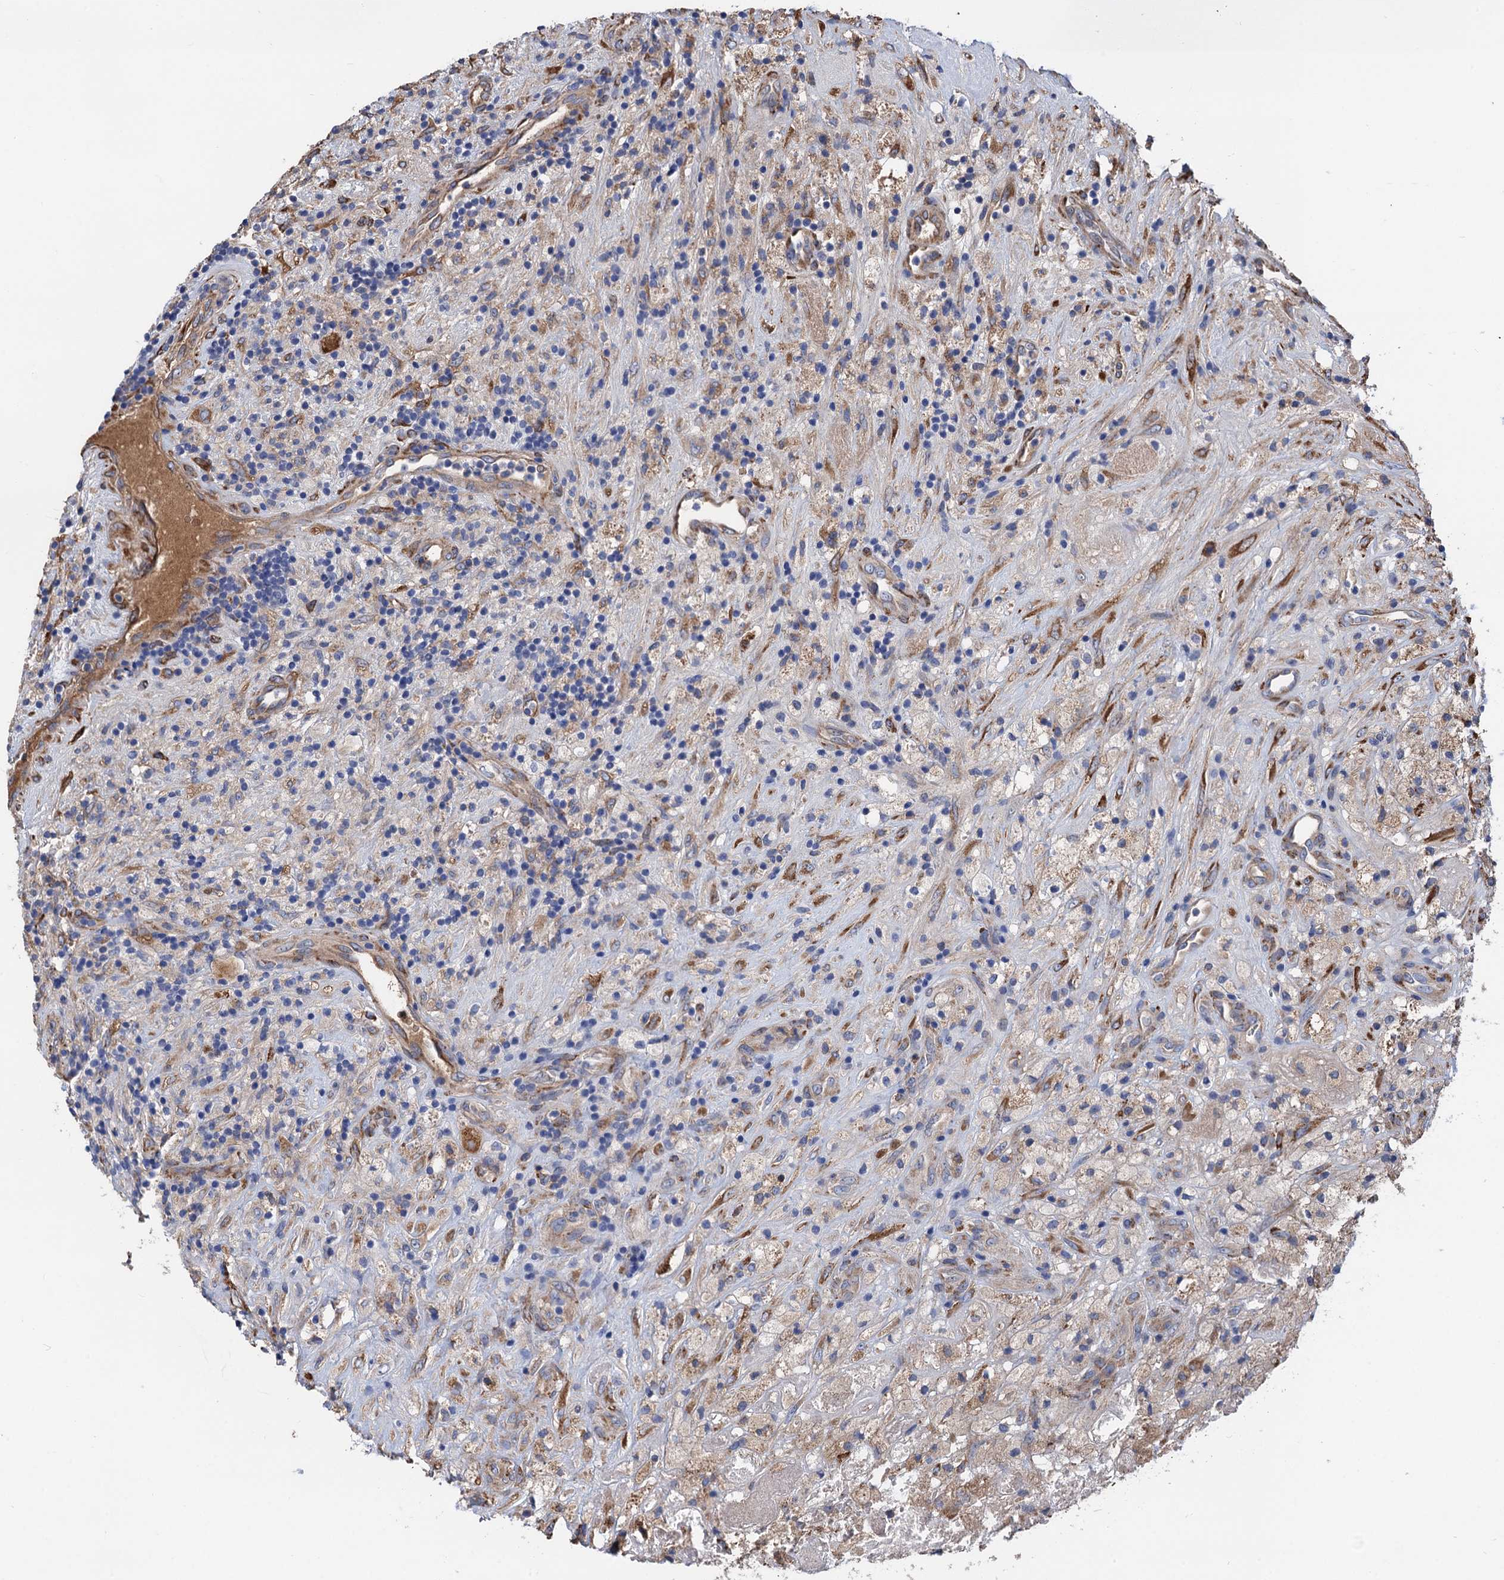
{"staining": {"intensity": "negative", "quantity": "none", "location": "none"}, "tissue": "glioma", "cell_type": "Tumor cells", "image_type": "cancer", "snomed": [{"axis": "morphology", "description": "Glioma, malignant, High grade"}, {"axis": "topography", "description": "Brain"}], "caption": "A photomicrograph of human high-grade glioma (malignant) is negative for staining in tumor cells.", "gene": "CNNM1", "patient": {"sex": "male", "age": 69}}